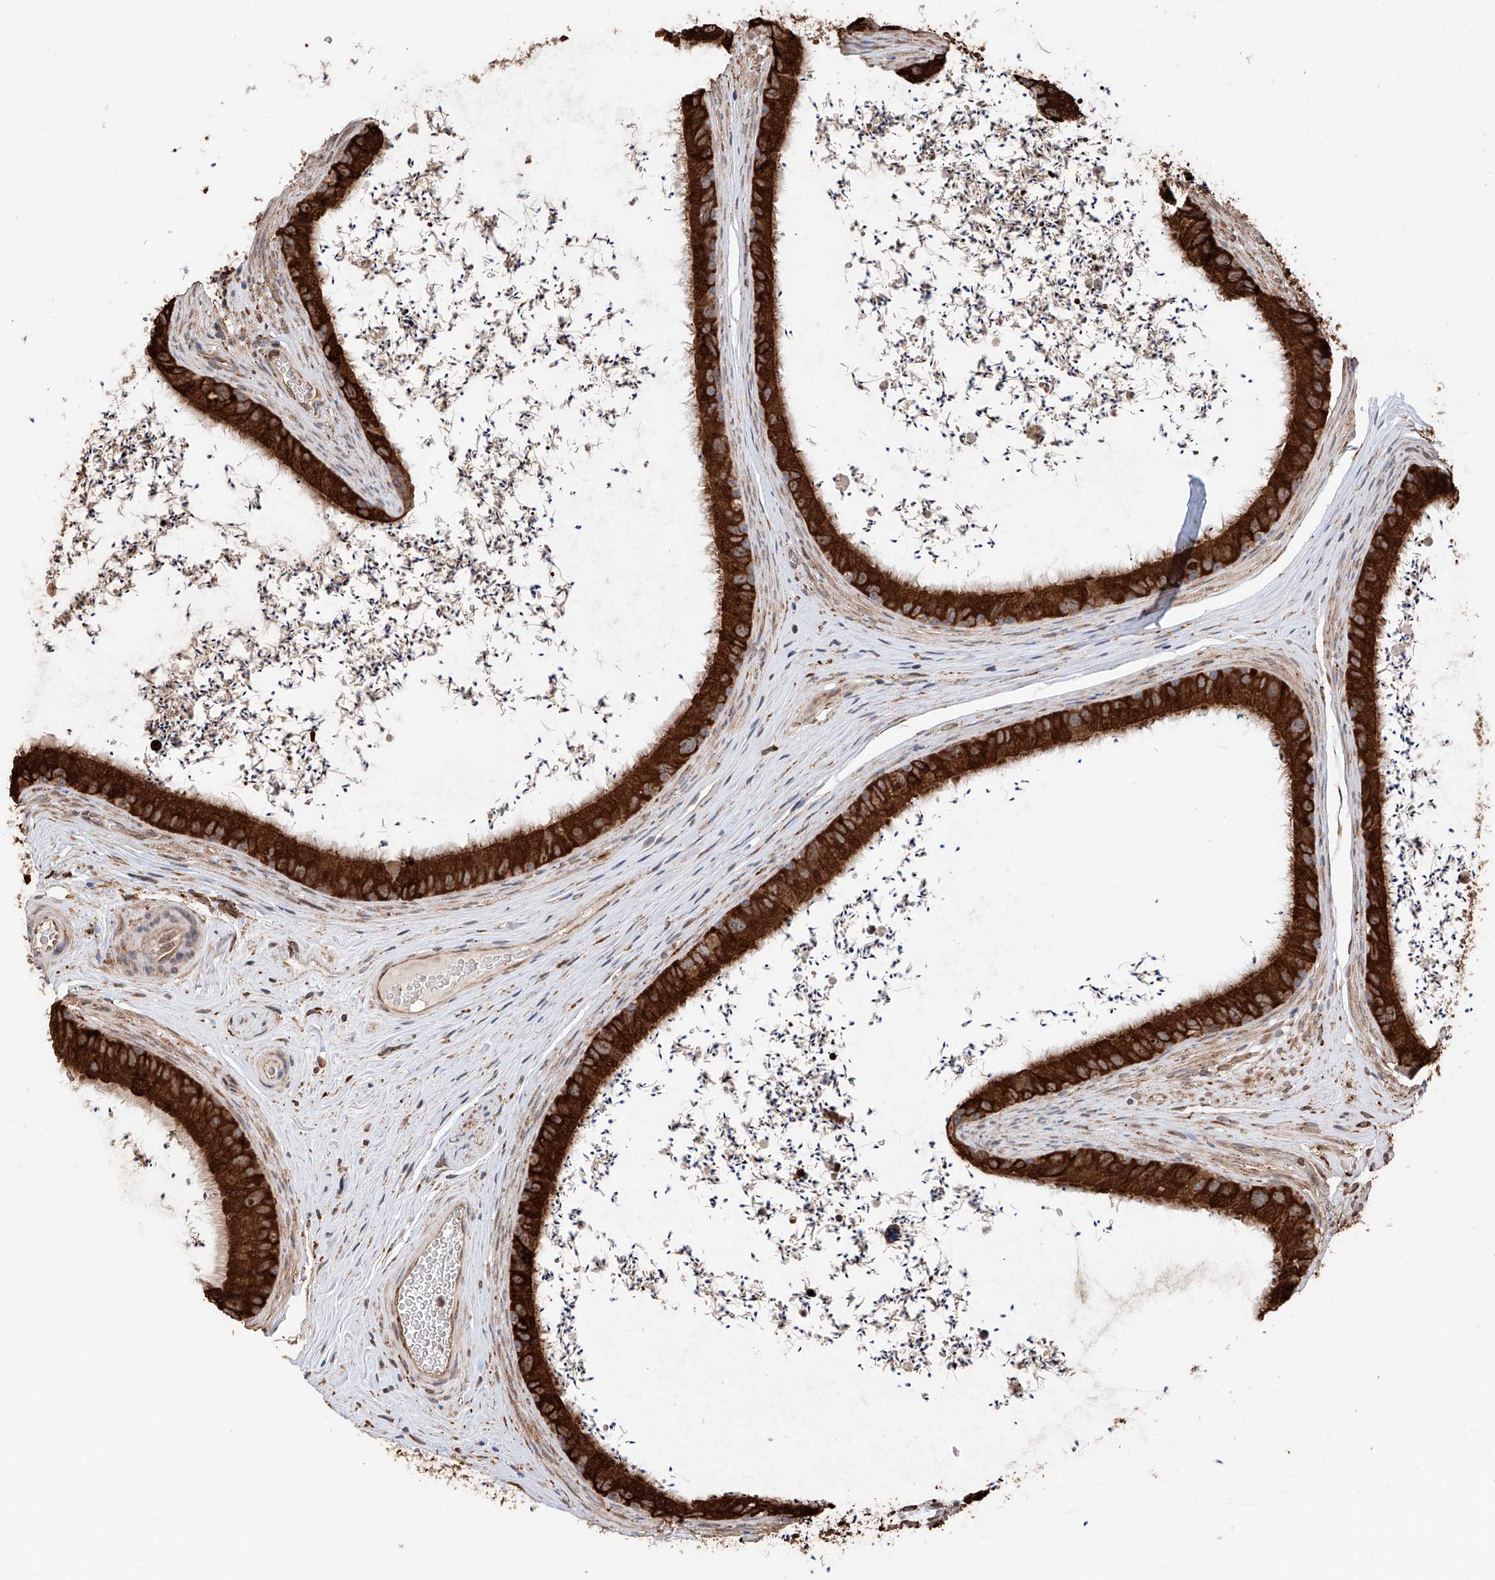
{"staining": {"intensity": "strong", "quantity": ">75%", "location": "cytoplasmic/membranous"}, "tissue": "epididymis", "cell_type": "Glandular cells", "image_type": "normal", "snomed": [{"axis": "morphology", "description": "Normal tissue, NOS"}, {"axis": "topography", "description": "Epididymis, spermatic cord, NOS"}], "caption": "Strong cytoplasmic/membranous staining for a protein is seen in approximately >75% of glandular cells of unremarkable epididymis using IHC.", "gene": "DNAH8", "patient": {"sex": "male", "age": 50}}